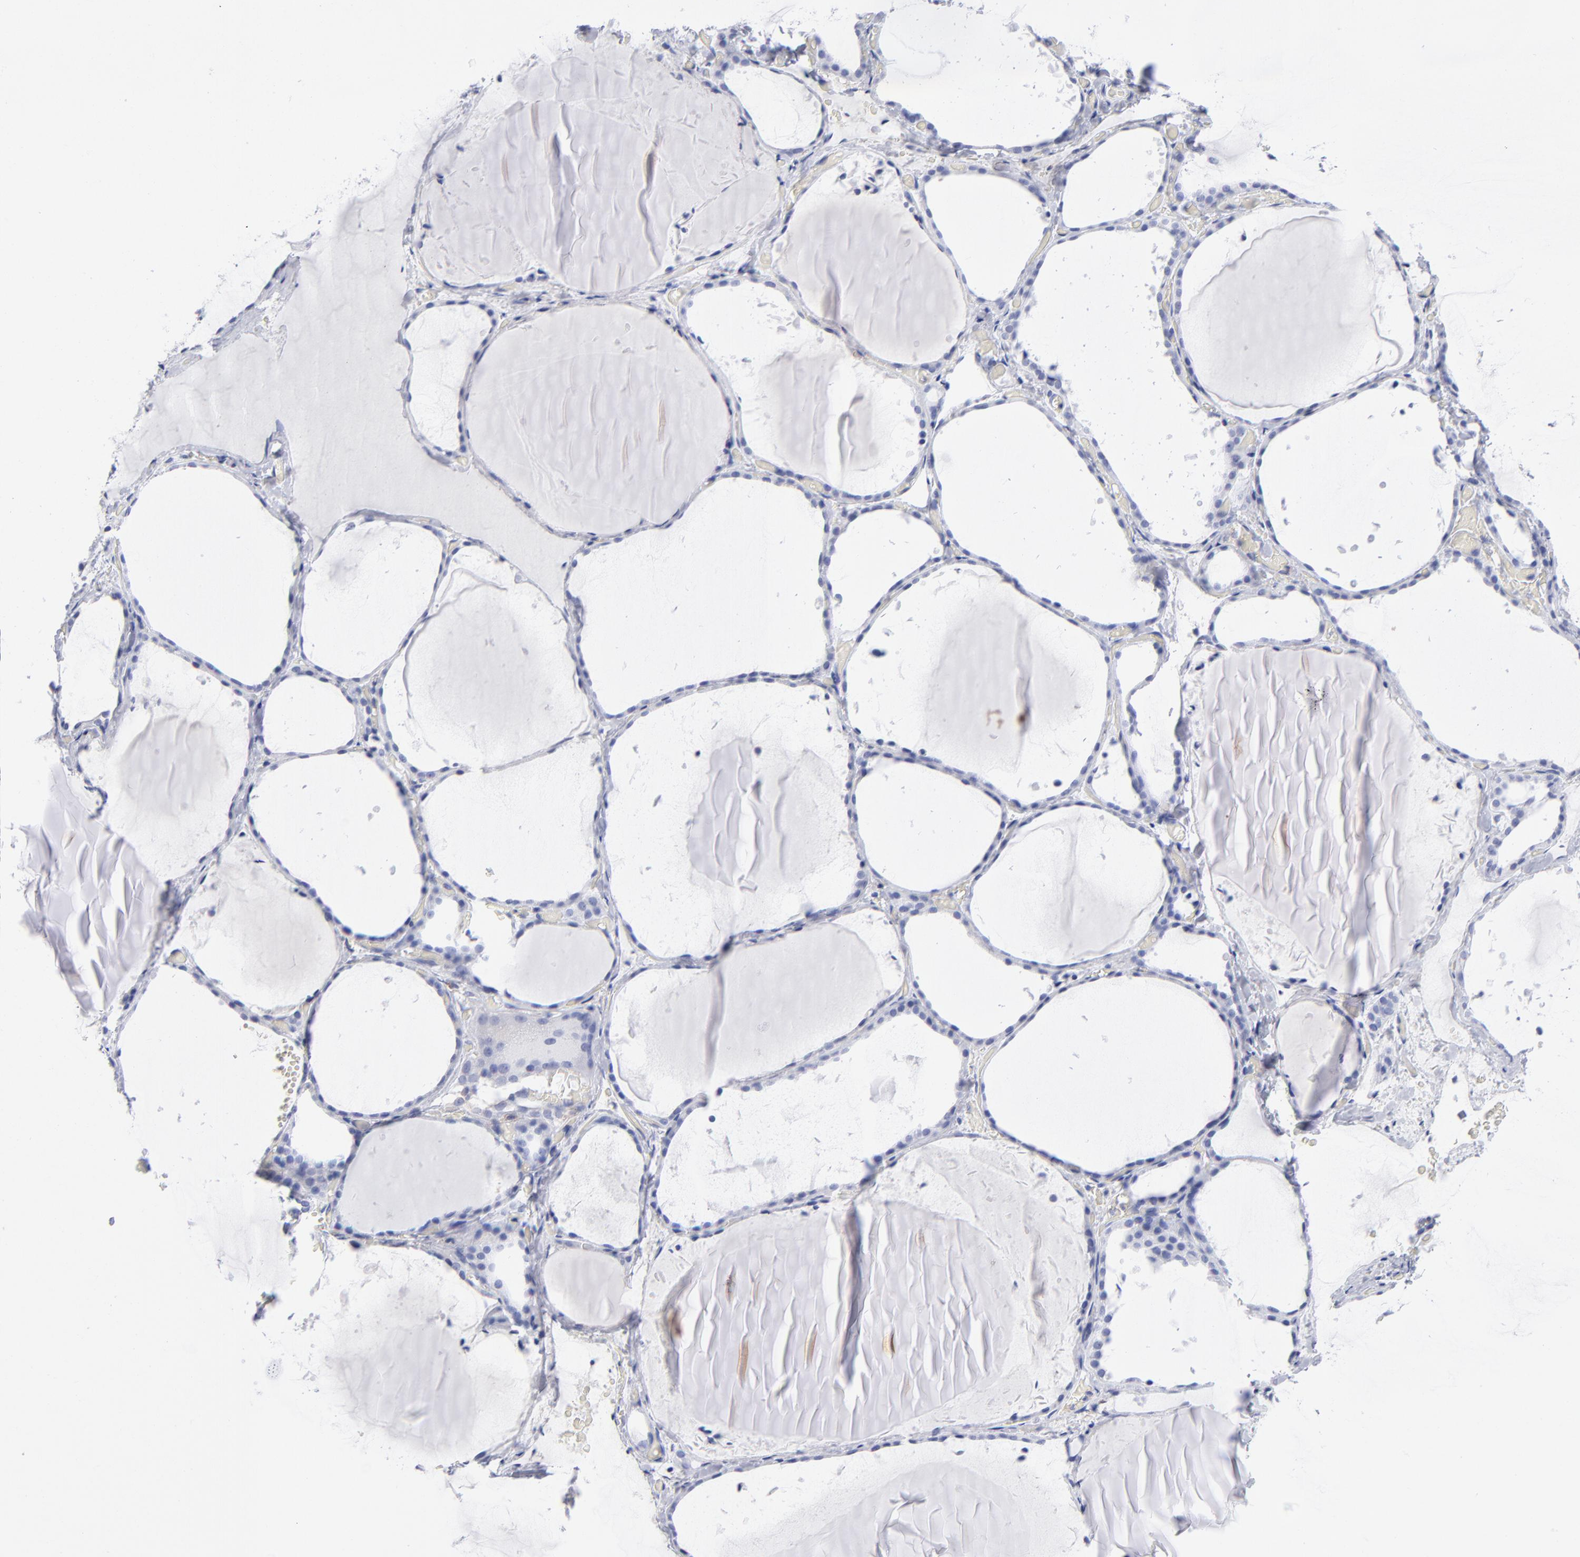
{"staining": {"intensity": "negative", "quantity": "none", "location": "none"}, "tissue": "thyroid gland", "cell_type": "Glandular cells", "image_type": "normal", "snomed": [{"axis": "morphology", "description": "Normal tissue, NOS"}, {"axis": "topography", "description": "Thyroid gland"}], "caption": "Thyroid gland was stained to show a protein in brown. There is no significant staining in glandular cells. (DAB immunohistochemistry with hematoxylin counter stain).", "gene": "LAT2", "patient": {"sex": "female", "age": 22}}